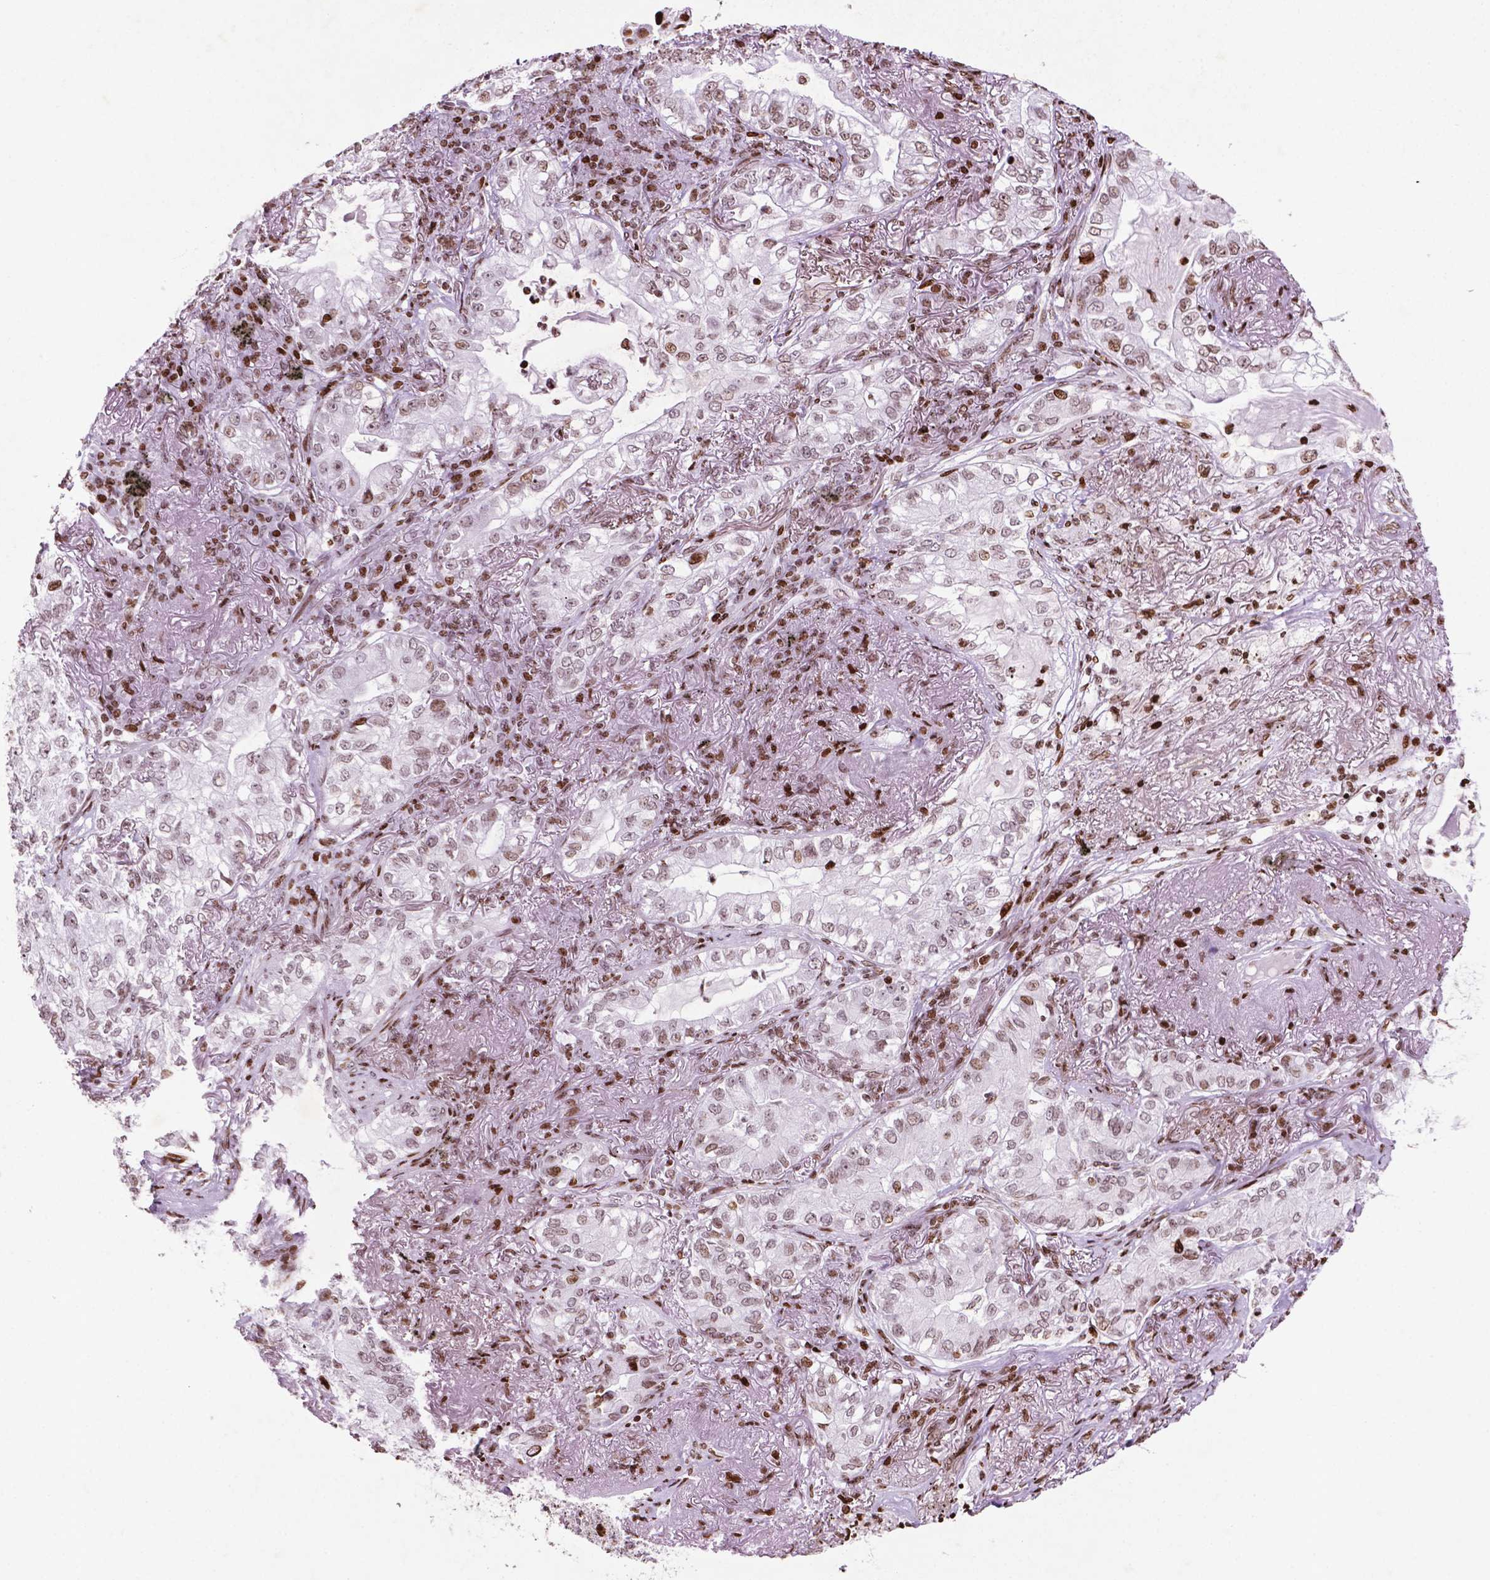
{"staining": {"intensity": "weak", "quantity": ">75%", "location": "nuclear"}, "tissue": "lung cancer", "cell_type": "Tumor cells", "image_type": "cancer", "snomed": [{"axis": "morphology", "description": "Adenocarcinoma, NOS"}, {"axis": "topography", "description": "Lung"}], "caption": "This photomicrograph exhibits immunohistochemistry (IHC) staining of lung adenocarcinoma, with low weak nuclear expression in approximately >75% of tumor cells.", "gene": "TMEM250", "patient": {"sex": "female", "age": 73}}